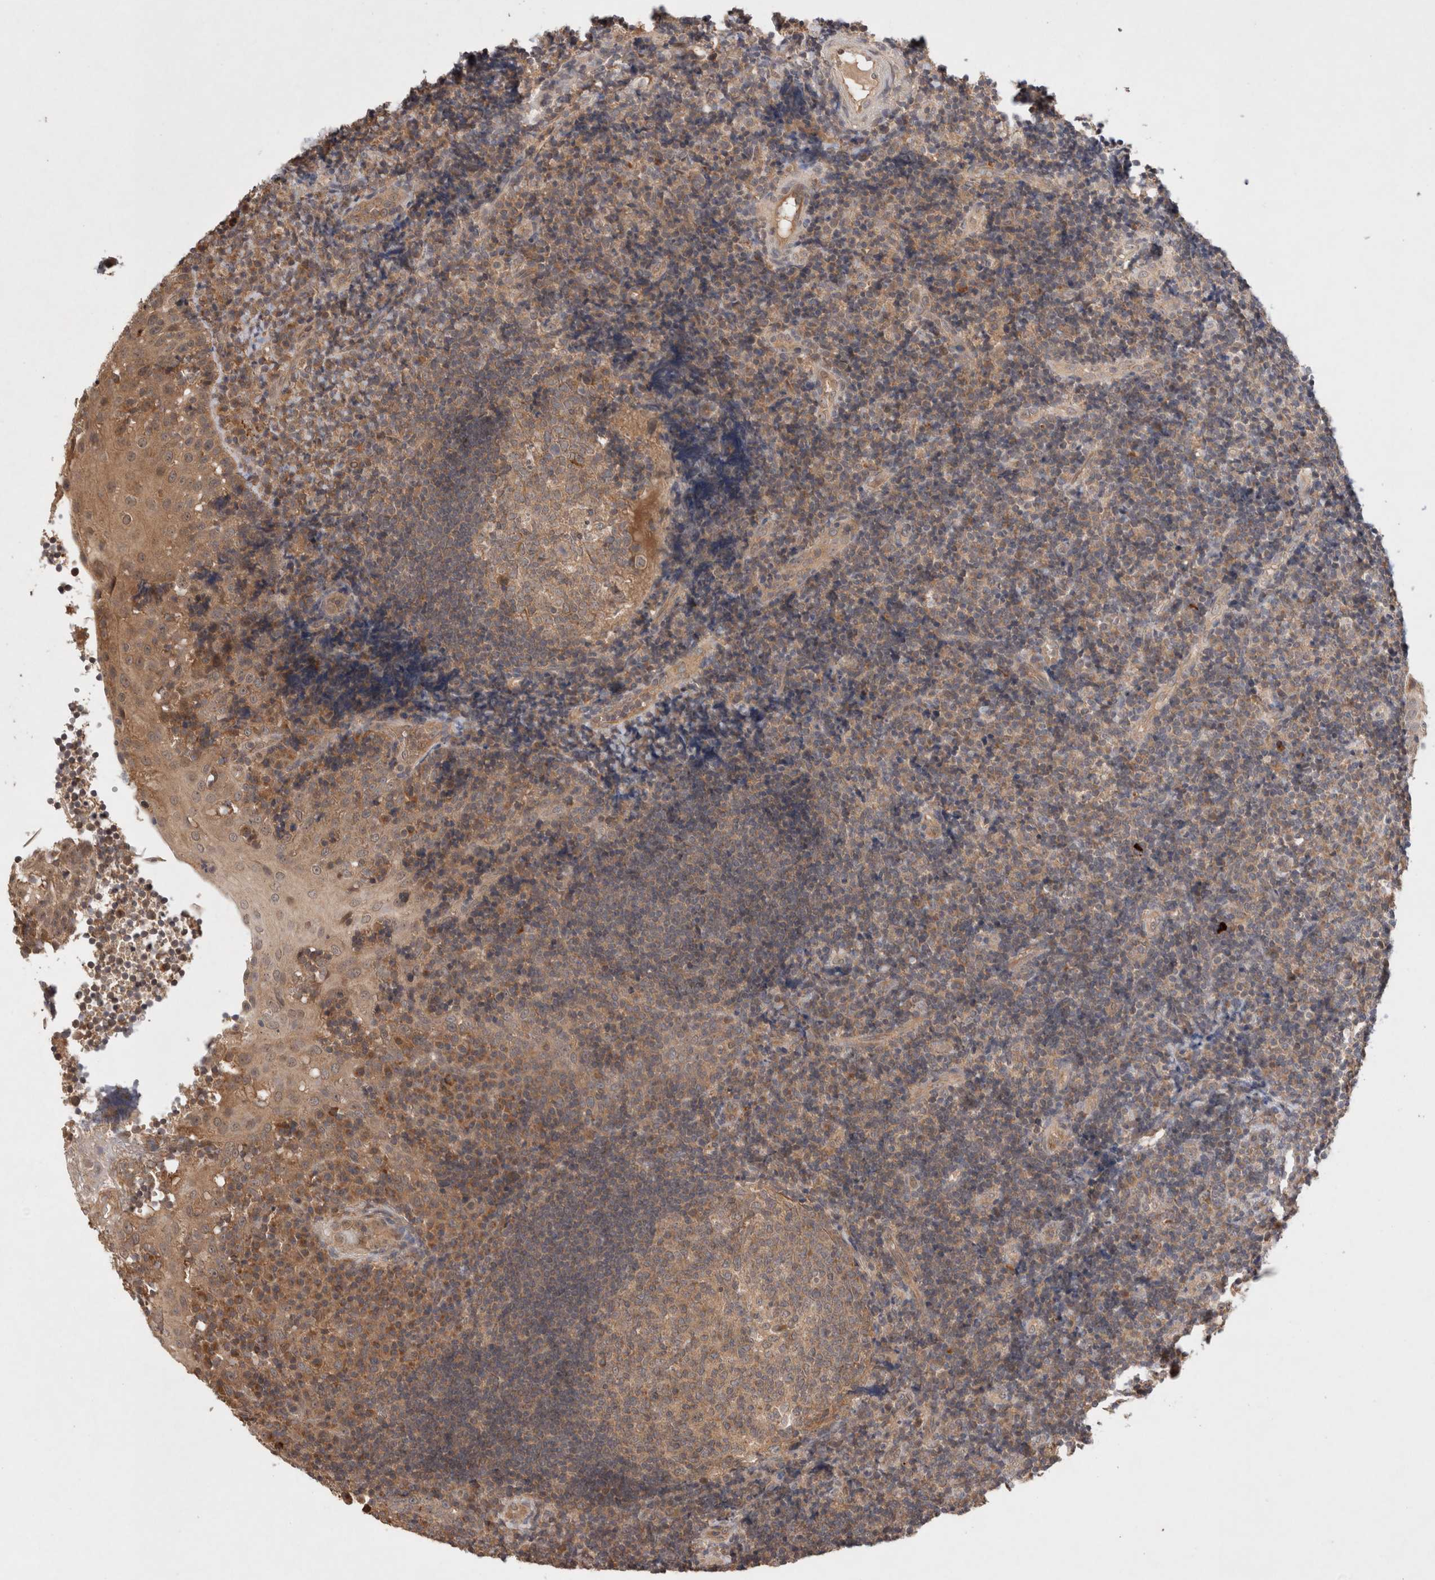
{"staining": {"intensity": "moderate", "quantity": ">75%", "location": "cytoplasmic/membranous"}, "tissue": "tonsil", "cell_type": "Germinal center cells", "image_type": "normal", "snomed": [{"axis": "morphology", "description": "Normal tissue, NOS"}, {"axis": "topography", "description": "Tonsil"}], "caption": "Immunohistochemical staining of unremarkable human tonsil reveals moderate cytoplasmic/membranous protein positivity in approximately >75% of germinal center cells.", "gene": "KLHL20", "patient": {"sex": "female", "age": 40}}